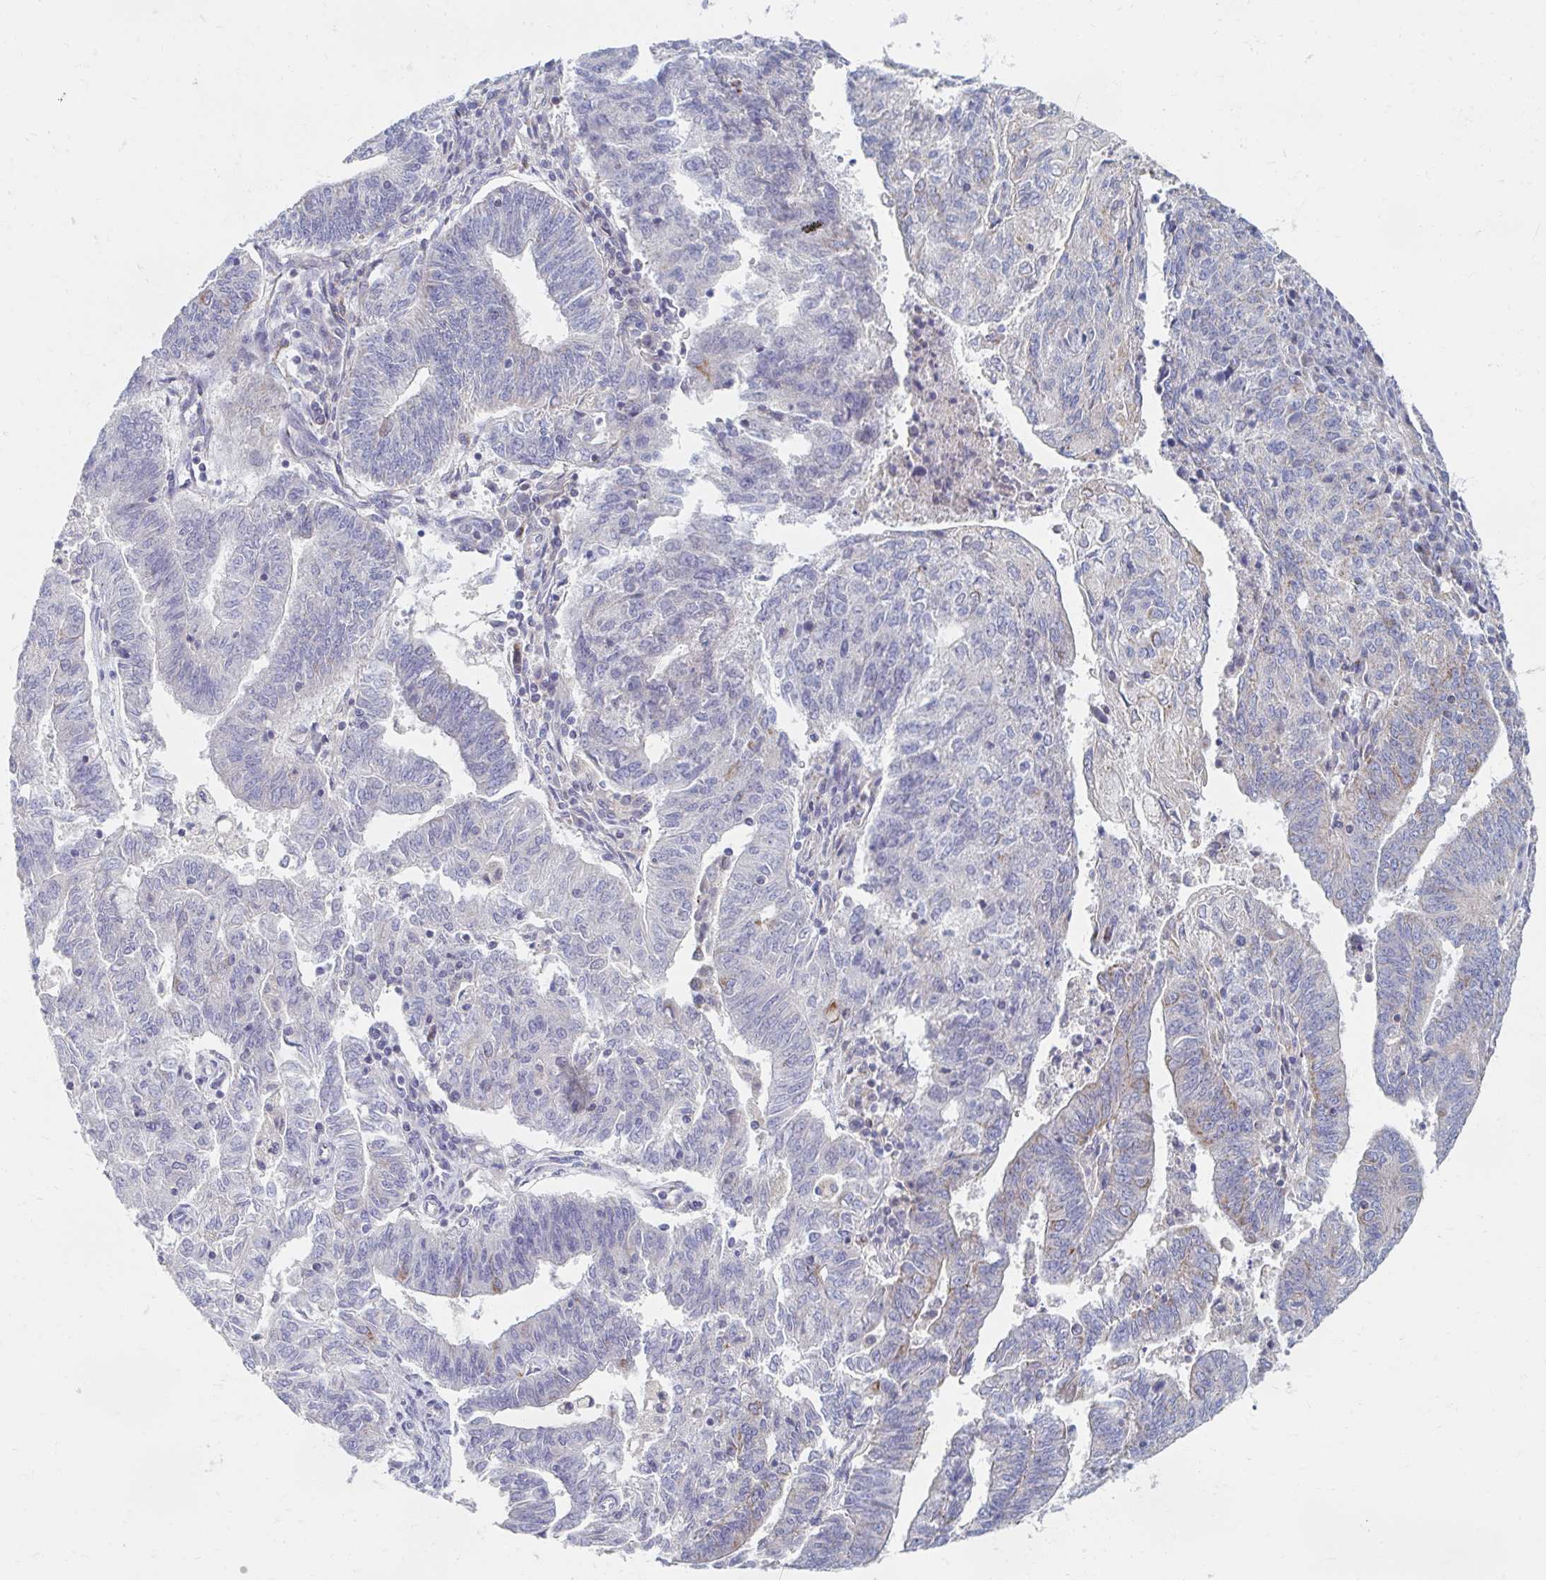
{"staining": {"intensity": "negative", "quantity": "none", "location": "none"}, "tissue": "endometrial cancer", "cell_type": "Tumor cells", "image_type": "cancer", "snomed": [{"axis": "morphology", "description": "Adenocarcinoma, NOS"}, {"axis": "topography", "description": "Endometrium"}], "caption": "Image shows no significant protein staining in tumor cells of endometrial cancer.", "gene": "MAVS", "patient": {"sex": "female", "age": 82}}